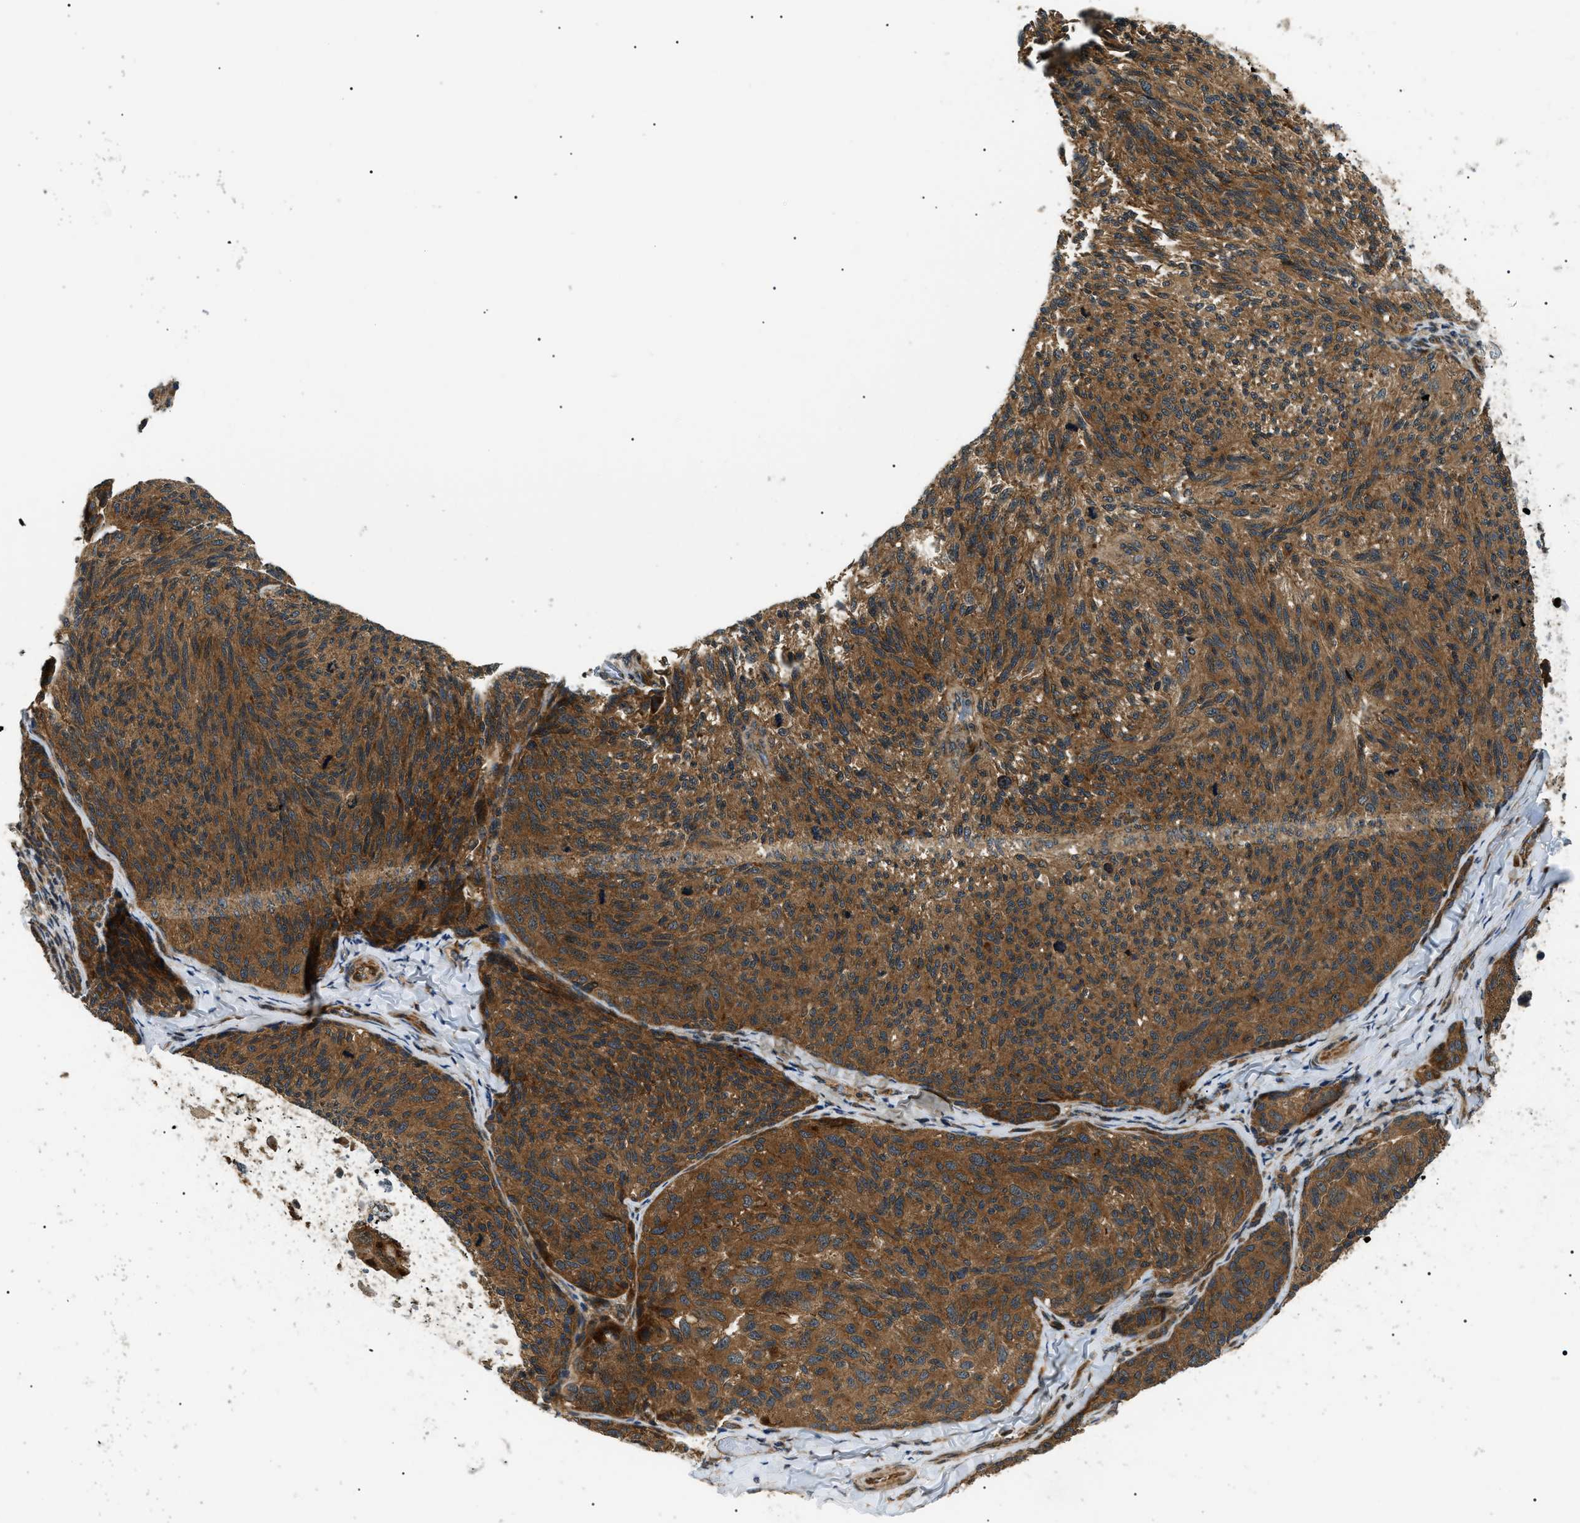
{"staining": {"intensity": "moderate", "quantity": ">75%", "location": "cytoplasmic/membranous"}, "tissue": "melanoma", "cell_type": "Tumor cells", "image_type": "cancer", "snomed": [{"axis": "morphology", "description": "Malignant melanoma, NOS"}, {"axis": "topography", "description": "Skin"}], "caption": "Human melanoma stained for a protein (brown) reveals moderate cytoplasmic/membranous positive positivity in about >75% of tumor cells.", "gene": "ATP6AP1", "patient": {"sex": "female", "age": 73}}